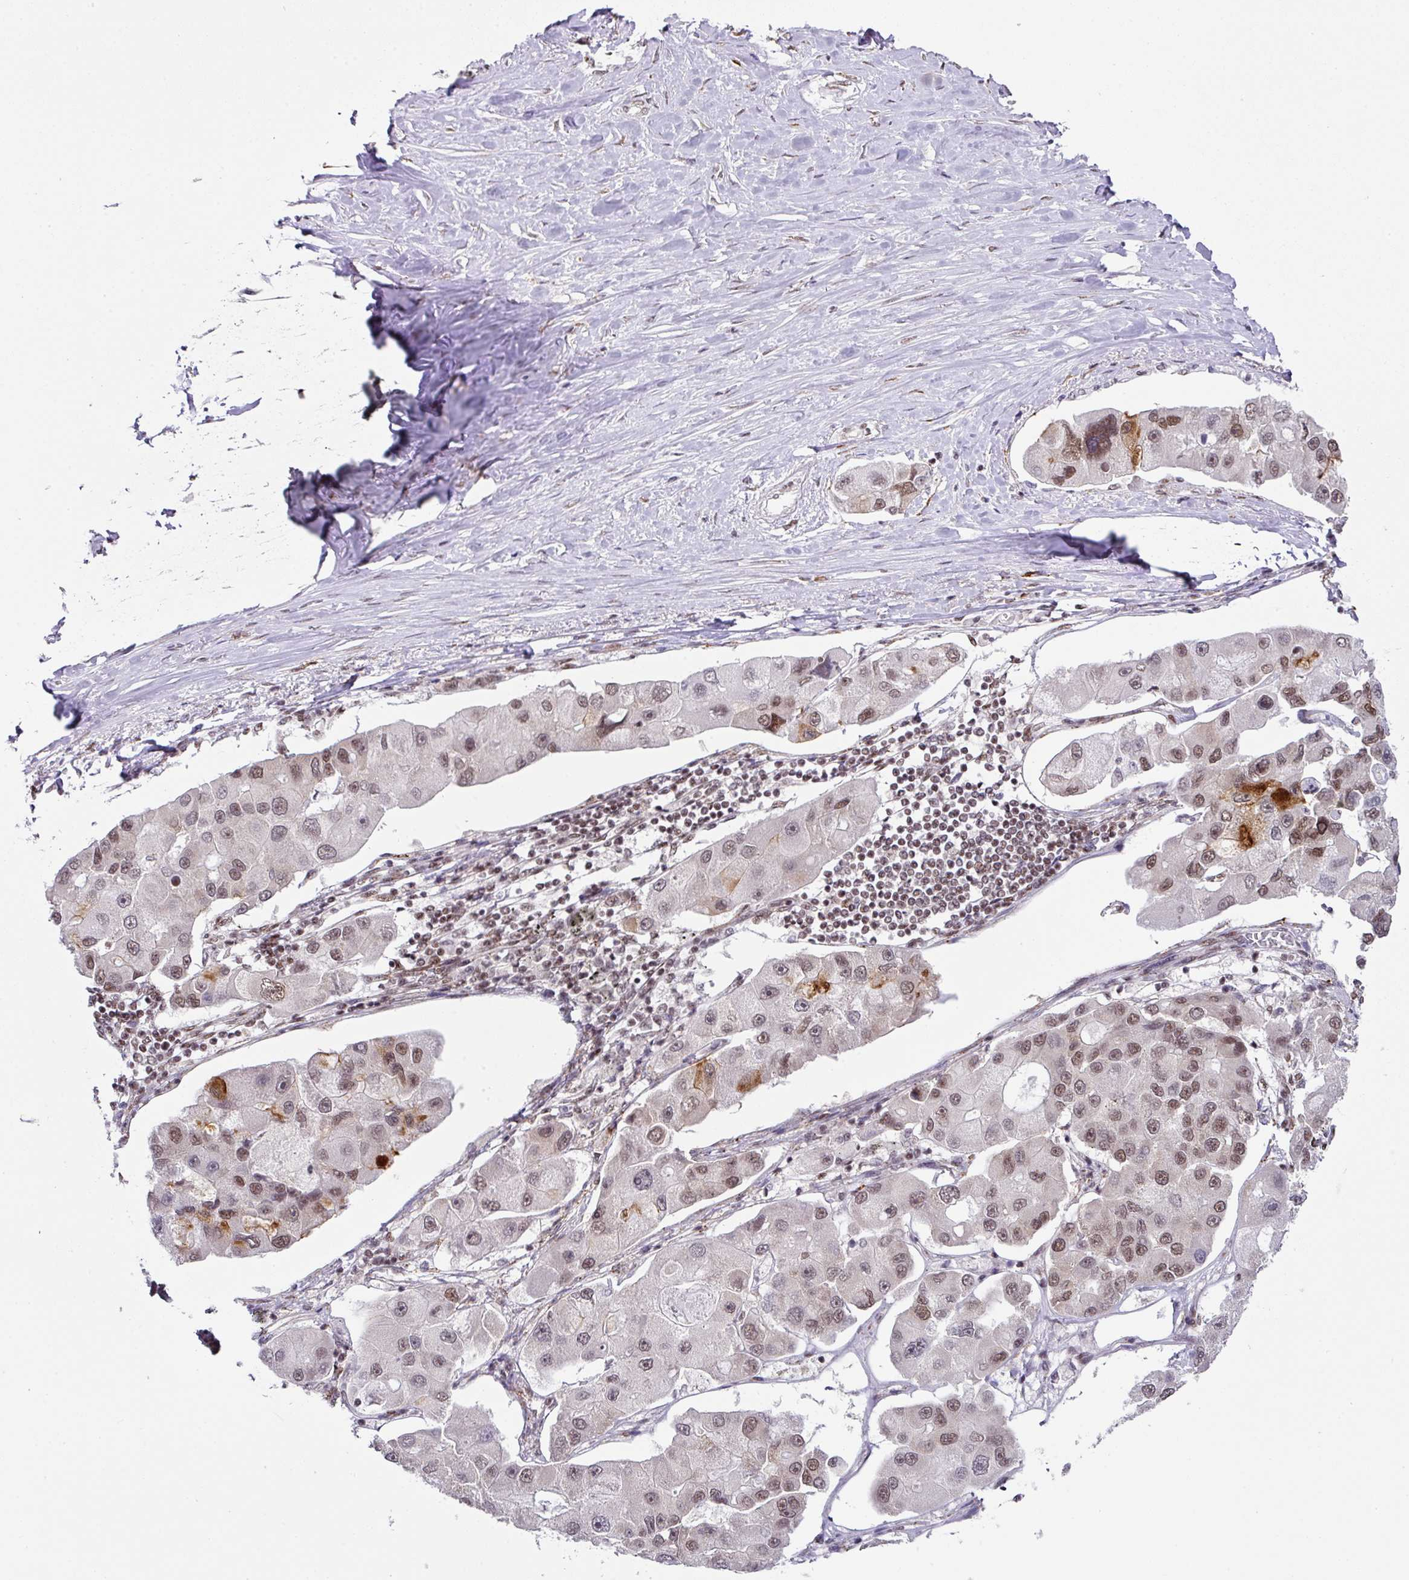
{"staining": {"intensity": "moderate", "quantity": ">75%", "location": "nuclear"}, "tissue": "lung cancer", "cell_type": "Tumor cells", "image_type": "cancer", "snomed": [{"axis": "morphology", "description": "Adenocarcinoma, NOS"}, {"axis": "topography", "description": "Lung"}], "caption": "Immunohistochemistry (IHC) (DAB (3,3'-diaminobenzidine)) staining of lung adenocarcinoma exhibits moderate nuclear protein positivity in approximately >75% of tumor cells.", "gene": "NFYA", "patient": {"sex": "female", "age": 54}}